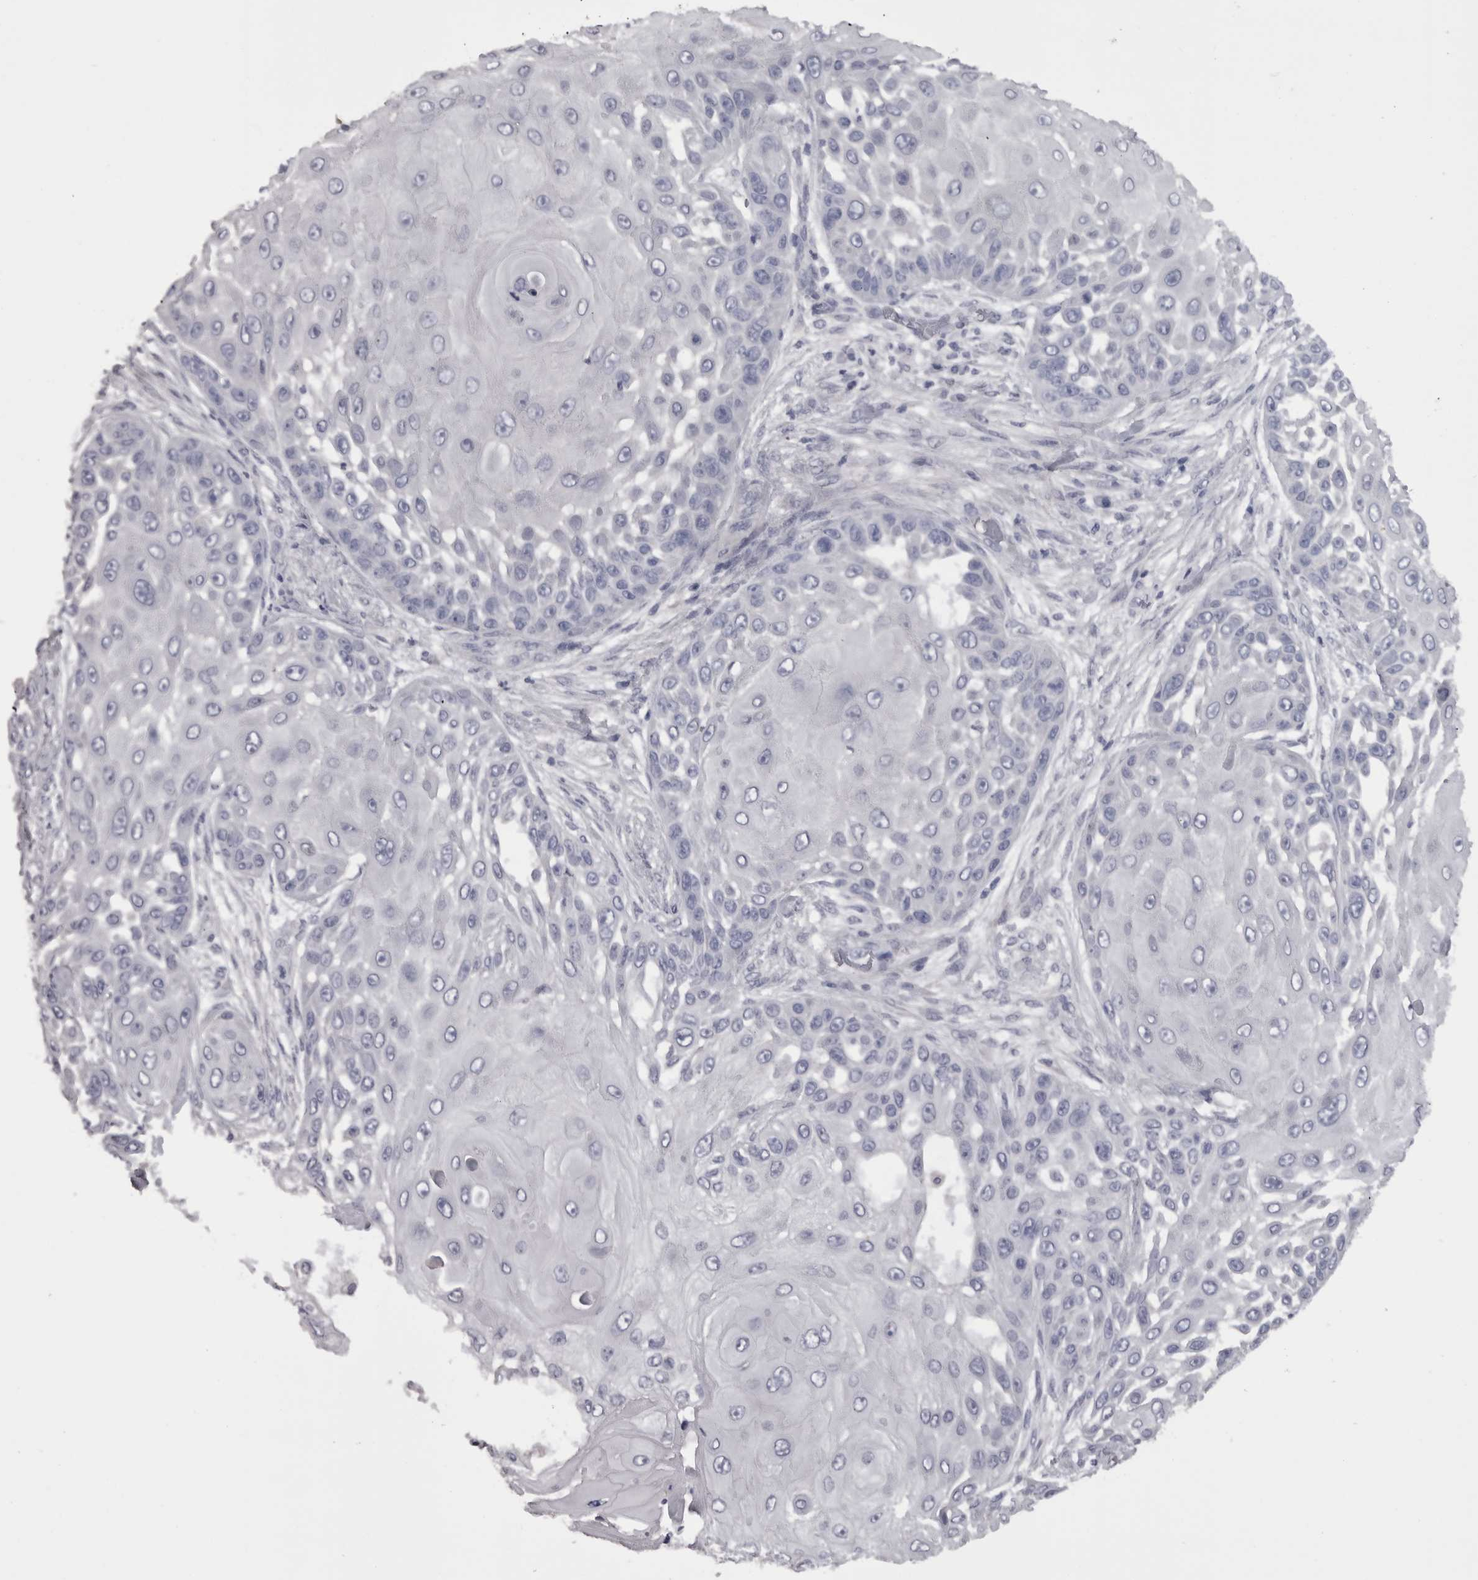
{"staining": {"intensity": "negative", "quantity": "none", "location": "none"}, "tissue": "skin cancer", "cell_type": "Tumor cells", "image_type": "cancer", "snomed": [{"axis": "morphology", "description": "Squamous cell carcinoma, NOS"}, {"axis": "topography", "description": "Skin"}], "caption": "DAB immunohistochemical staining of human squamous cell carcinoma (skin) exhibits no significant staining in tumor cells.", "gene": "CAMK2D", "patient": {"sex": "female", "age": 44}}